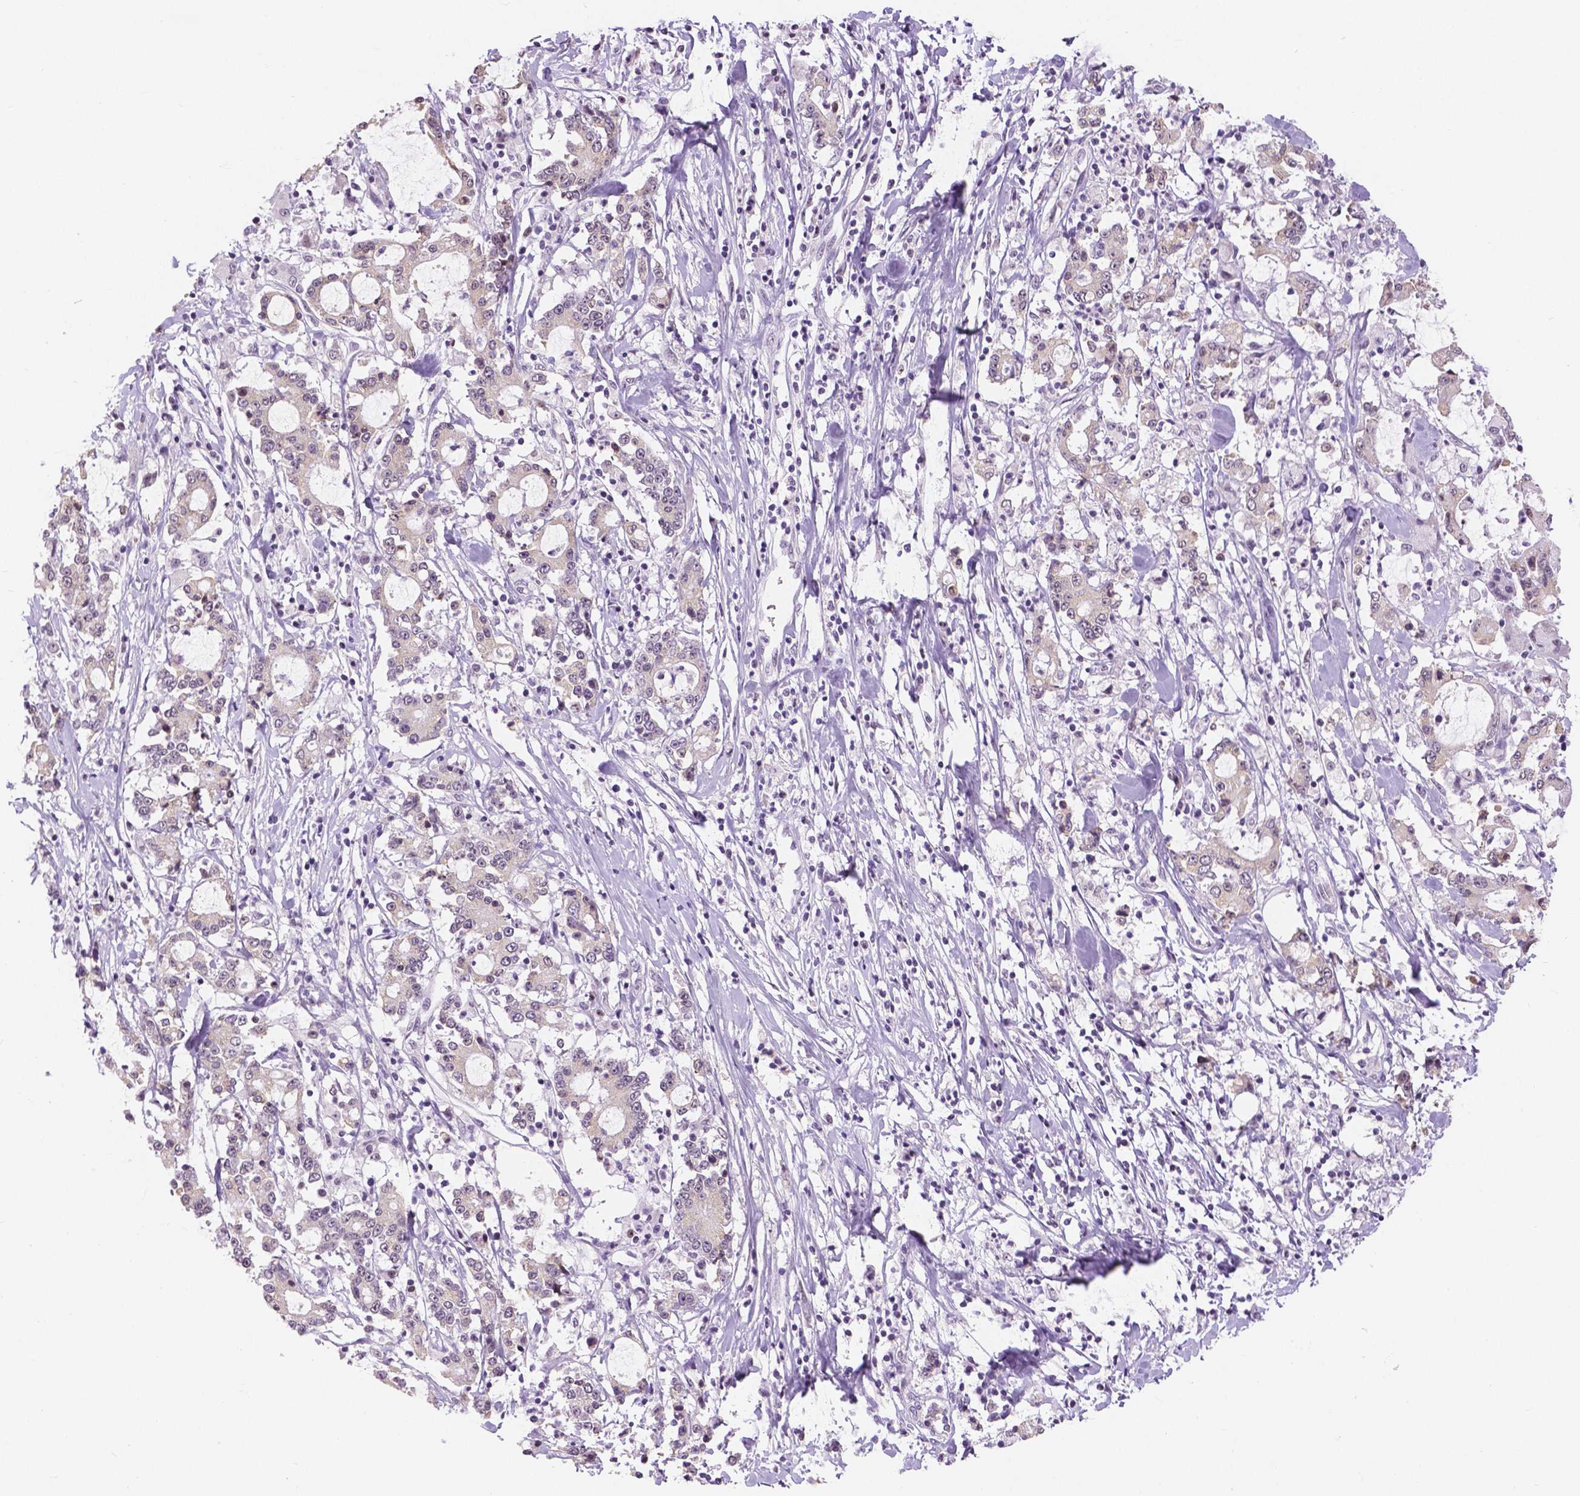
{"staining": {"intensity": "negative", "quantity": "none", "location": "none"}, "tissue": "stomach cancer", "cell_type": "Tumor cells", "image_type": "cancer", "snomed": [{"axis": "morphology", "description": "Adenocarcinoma, NOS"}, {"axis": "topography", "description": "Stomach, upper"}], "caption": "This is a histopathology image of immunohistochemistry (IHC) staining of stomach cancer (adenocarcinoma), which shows no expression in tumor cells. Nuclei are stained in blue.", "gene": "NHP2", "patient": {"sex": "male", "age": 68}}